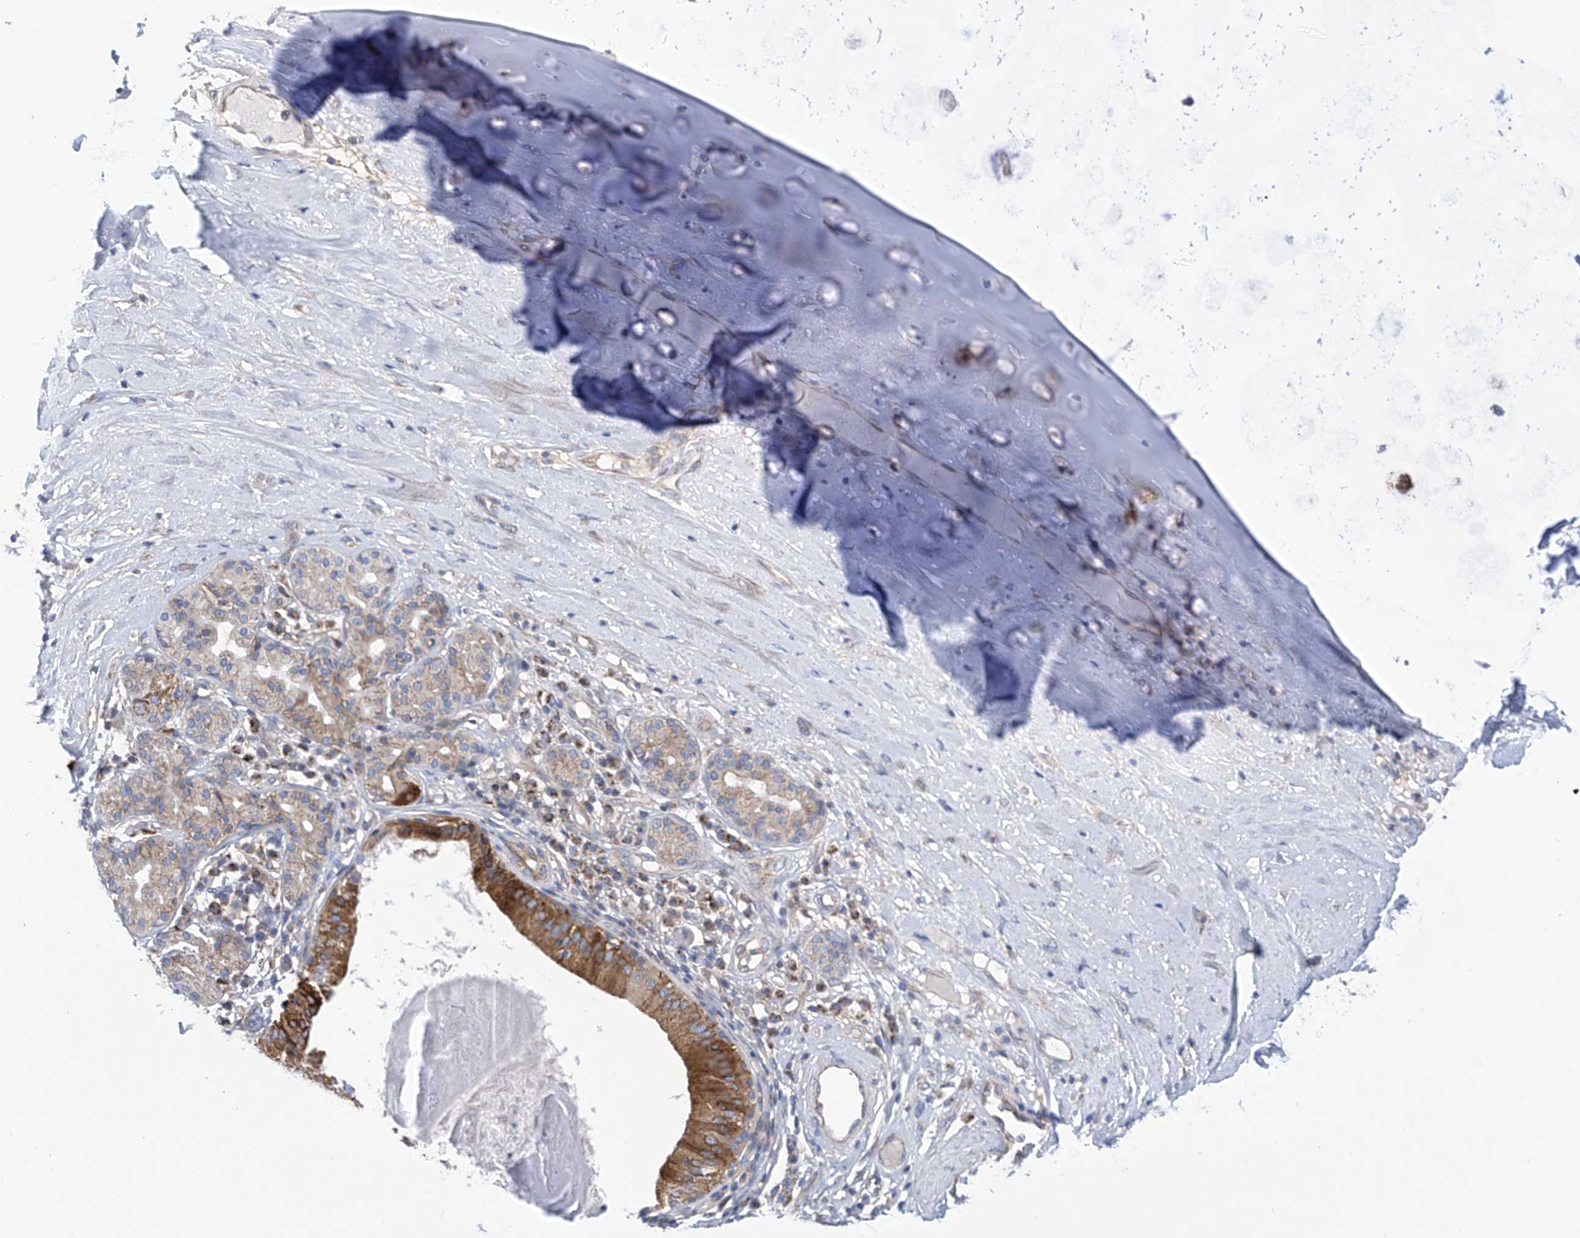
{"staining": {"intensity": "negative", "quantity": "none", "location": "none"}, "tissue": "adipose tissue", "cell_type": "Adipocytes", "image_type": "normal", "snomed": [{"axis": "morphology", "description": "Normal tissue, NOS"}, {"axis": "morphology", "description": "Basal cell carcinoma"}, {"axis": "topography", "description": "Cartilage tissue"}, {"axis": "topography", "description": "Nasopharynx"}, {"axis": "topography", "description": "Oral tissue"}], "caption": "This is an immunohistochemistry (IHC) histopathology image of benign human adipose tissue. There is no positivity in adipocytes.", "gene": "P2RX7", "patient": {"sex": "female", "age": 77}}